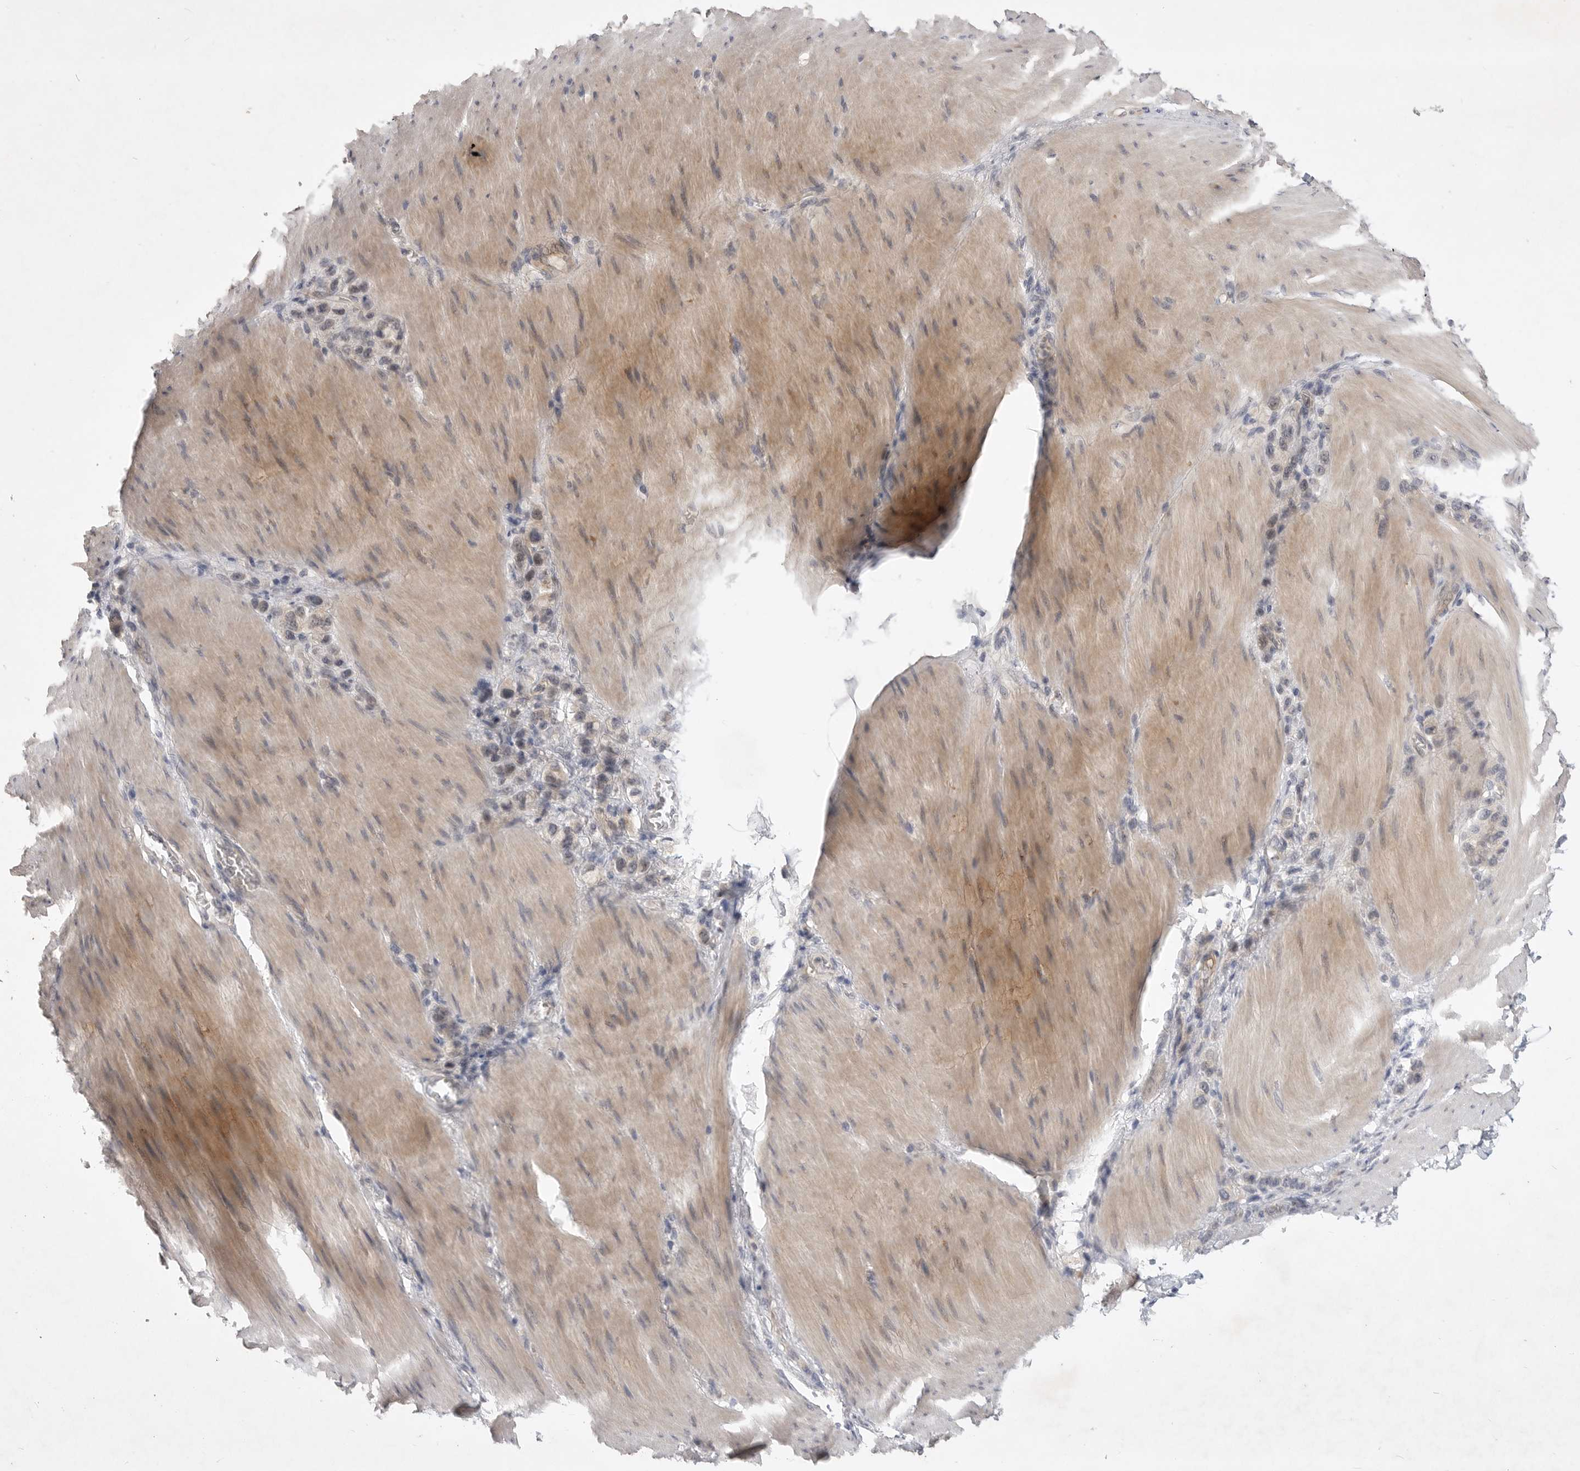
{"staining": {"intensity": "negative", "quantity": "none", "location": "none"}, "tissue": "stomach cancer", "cell_type": "Tumor cells", "image_type": "cancer", "snomed": [{"axis": "morphology", "description": "Adenocarcinoma, NOS"}, {"axis": "topography", "description": "Stomach"}], "caption": "This is a histopathology image of immunohistochemistry (IHC) staining of stomach adenocarcinoma, which shows no staining in tumor cells.", "gene": "ITGAD", "patient": {"sex": "female", "age": 65}}